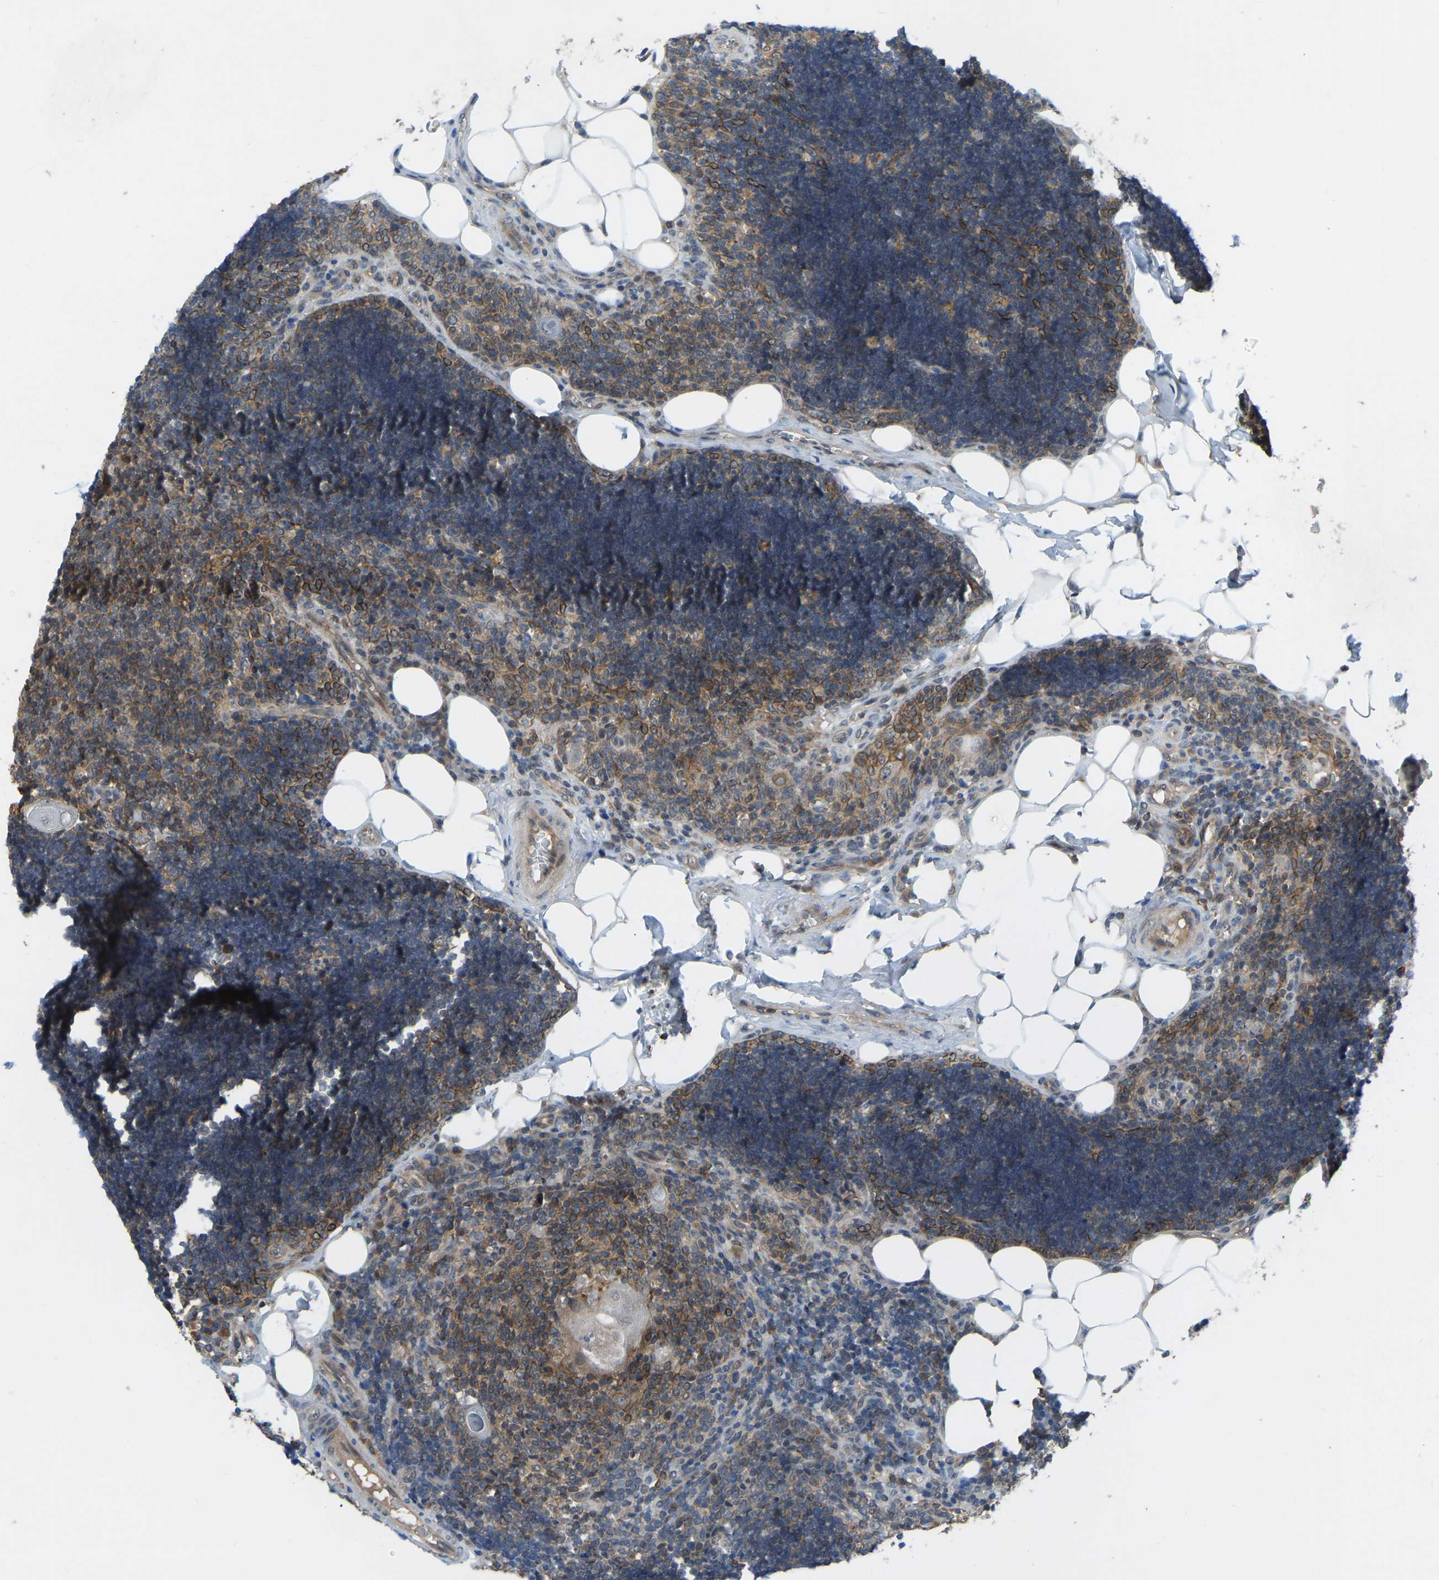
{"staining": {"intensity": "moderate", "quantity": ">75%", "location": "cytoplasmic/membranous"}, "tissue": "lymph node", "cell_type": "Germinal center cells", "image_type": "normal", "snomed": [{"axis": "morphology", "description": "Normal tissue, NOS"}, {"axis": "topography", "description": "Lymph node"}], "caption": "Protein expression analysis of benign human lymph node reveals moderate cytoplasmic/membranous expression in about >75% of germinal center cells. The protein of interest is stained brown, and the nuclei are stained in blue (DAB (3,3'-diaminobenzidine) IHC with brightfield microscopy, high magnification).", "gene": "ZNF71", "patient": {"sex": "male", "age": 33}}